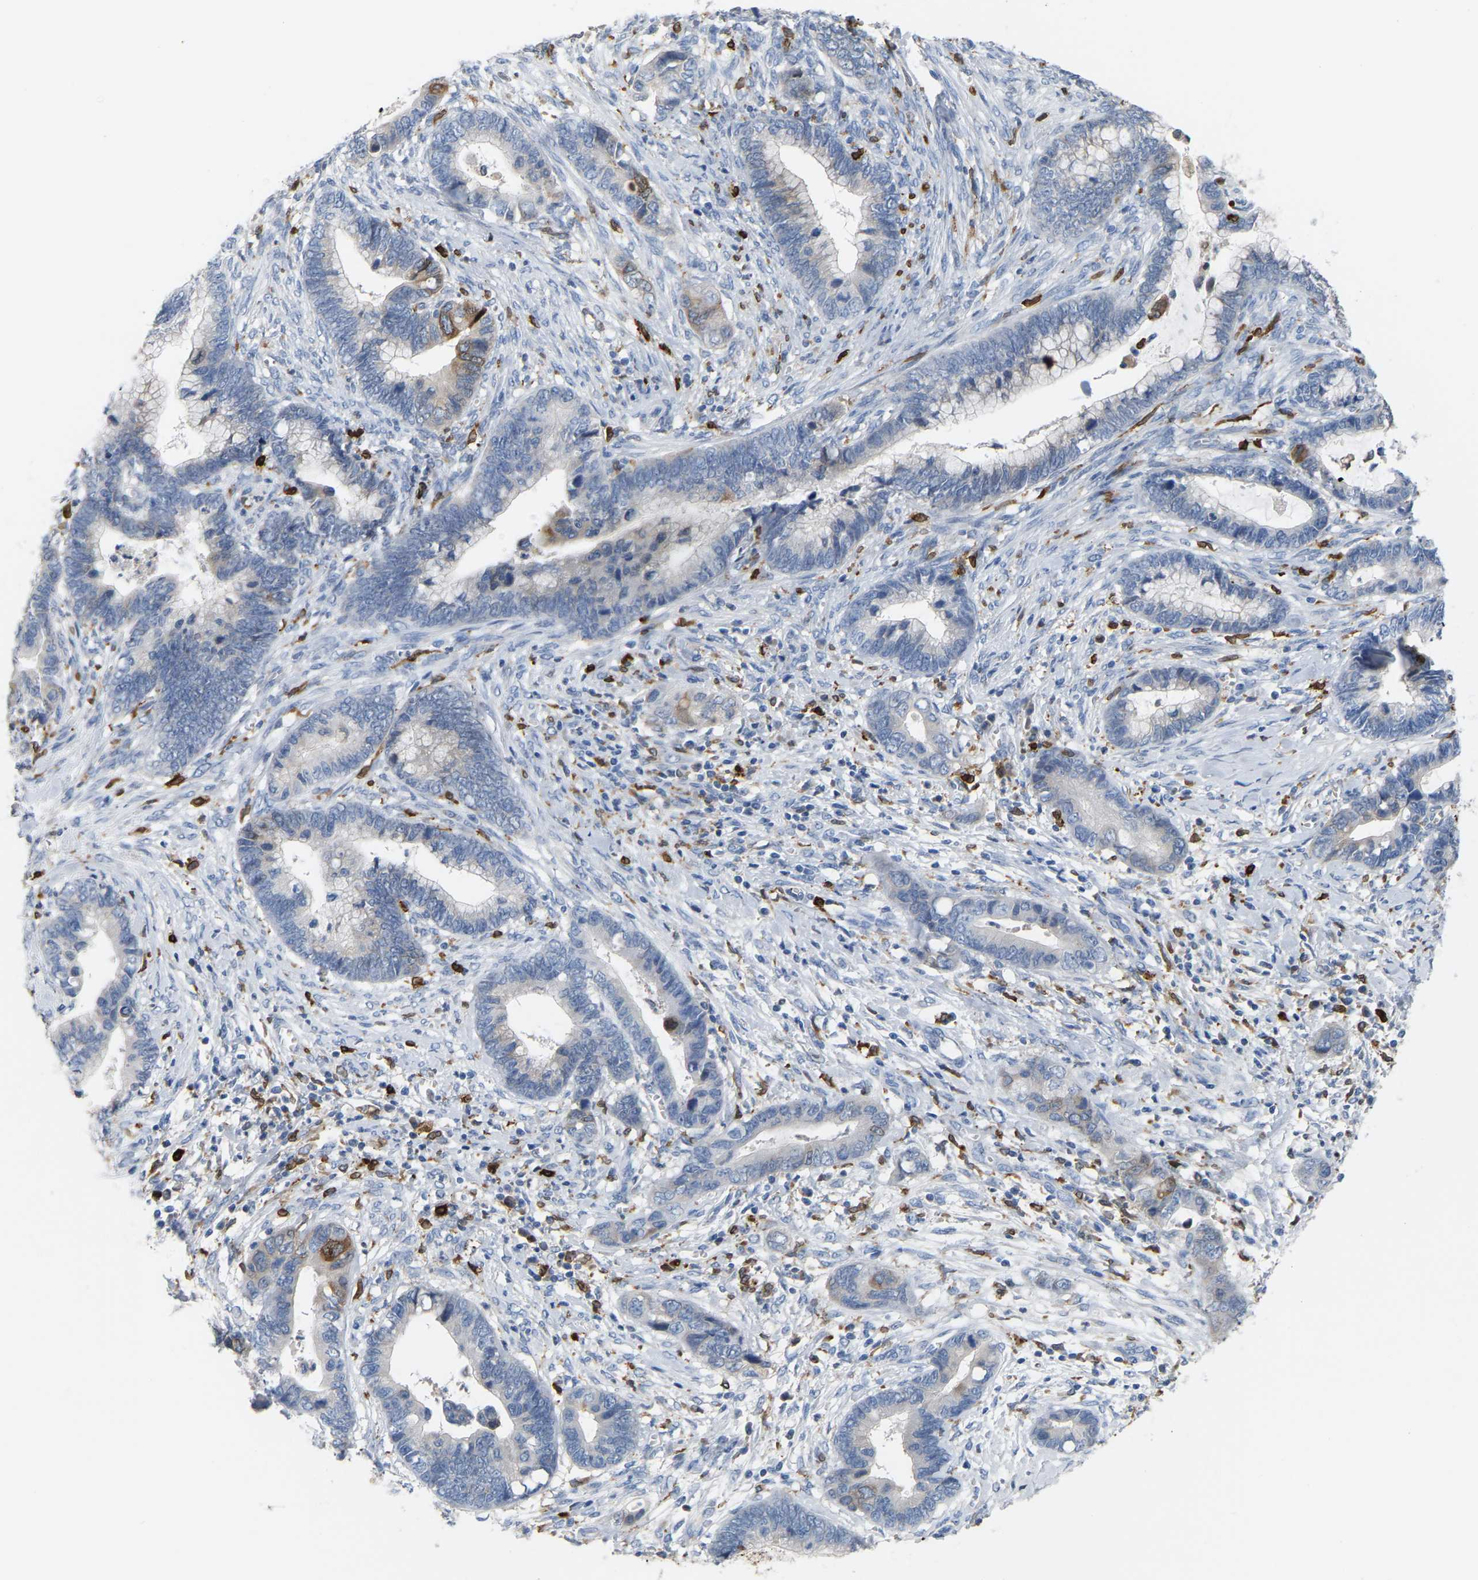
{"staining": {"intensity": "moderate", "quantity": "<25%", "location": "cytoplasmic/membranous"}, "tissue": "cervical cancer", "cell_type": "Tumor cells", "image_type": "cancer", "snomed": [{"axis": "morphology", "description": "Adenocarcinoma, NOS"}, {"axis": "topography", "description": "Cervix"}], "caption": "Immunohistochemistry (IHC) photomicrograph of human cervical cancer (adenocarcinoma) stained for a protein (brown), which exhibits low levels of moderate cytoplasmic/membranous positivity in approximately <25% of tumor cells.", "gene": "PTGS1", "patient": {"sex": "female", "age": 44}}